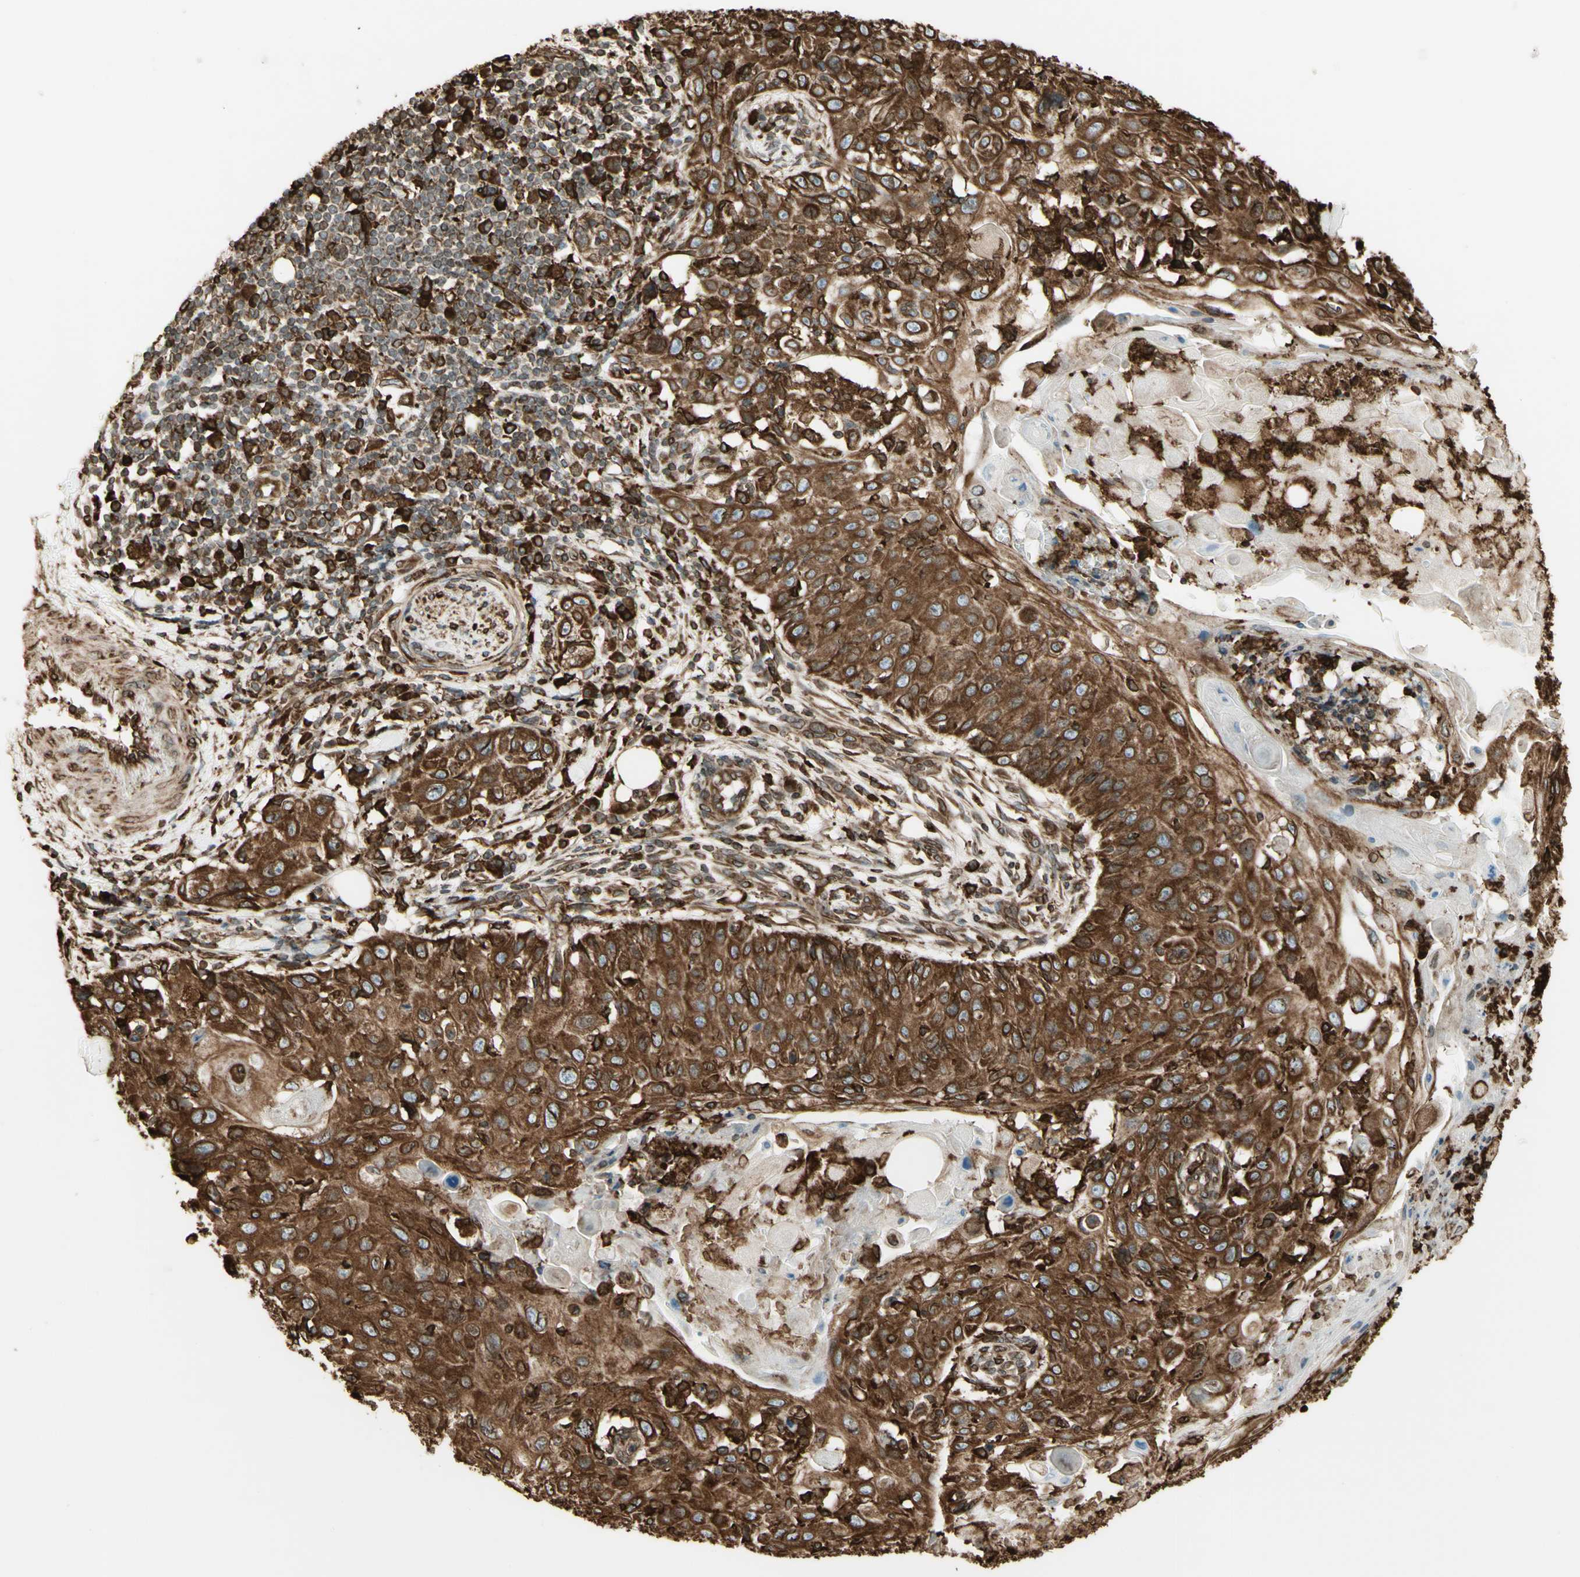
{"staining": {"intensity": "strong", "quantity": ">75%", "location": "cytoplasmic/membranous"}, "tissue": "skin cancer", "cell_type": "Tumor cells", "image_type": "cancer", "snomed": [{"axis": "morphology", "description": "Squamous cell carcinoma, NOS"}, {"axis": "topography", "description": "Skin"}], "caption": "Tumor cells demonstrate strong cytoplasmic/membranous positivity in approximately >75% of cells in skin cancer.", "gene": "CANX", "patient": {"sex": "male", "age": 86}}